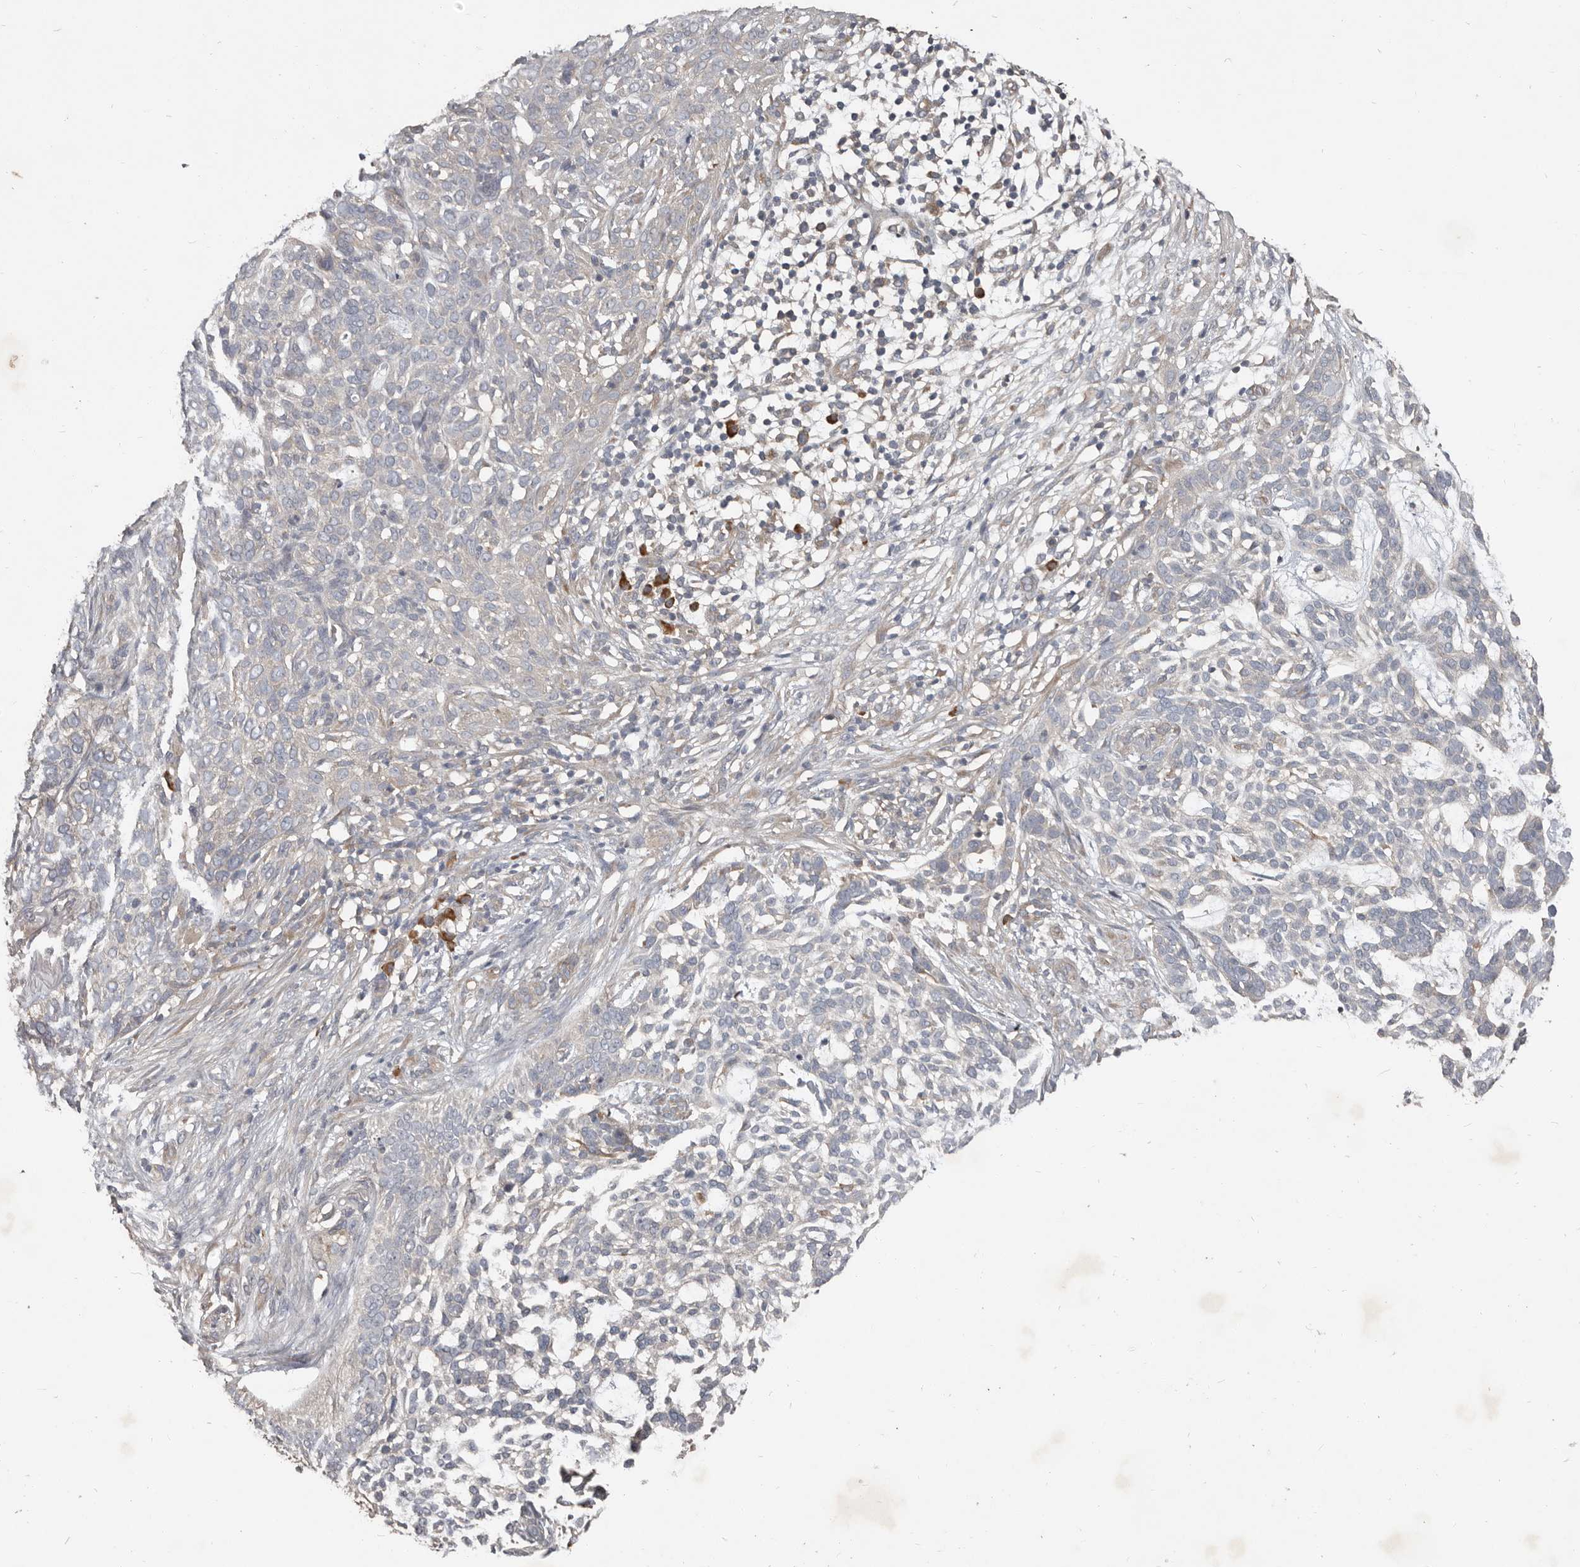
{"staining": {"intensity": "negative", "quantity": "none", "location": "none"}, "tissue": "skin cancer", "cell_type": "Tumor cells", "image_type": "cancer", "snomed": [{"axis": "morphology", "description": "Basal cell carcinoma"}, {"axis": "topography", "description": "Skin"}], "caption": "Photomicrograph shows no significant protein positivity in tumor cells of basal cell carcinoma (skin).", "gene": "AKNAD1", "patient": {"sex": "female", "age": 64}}